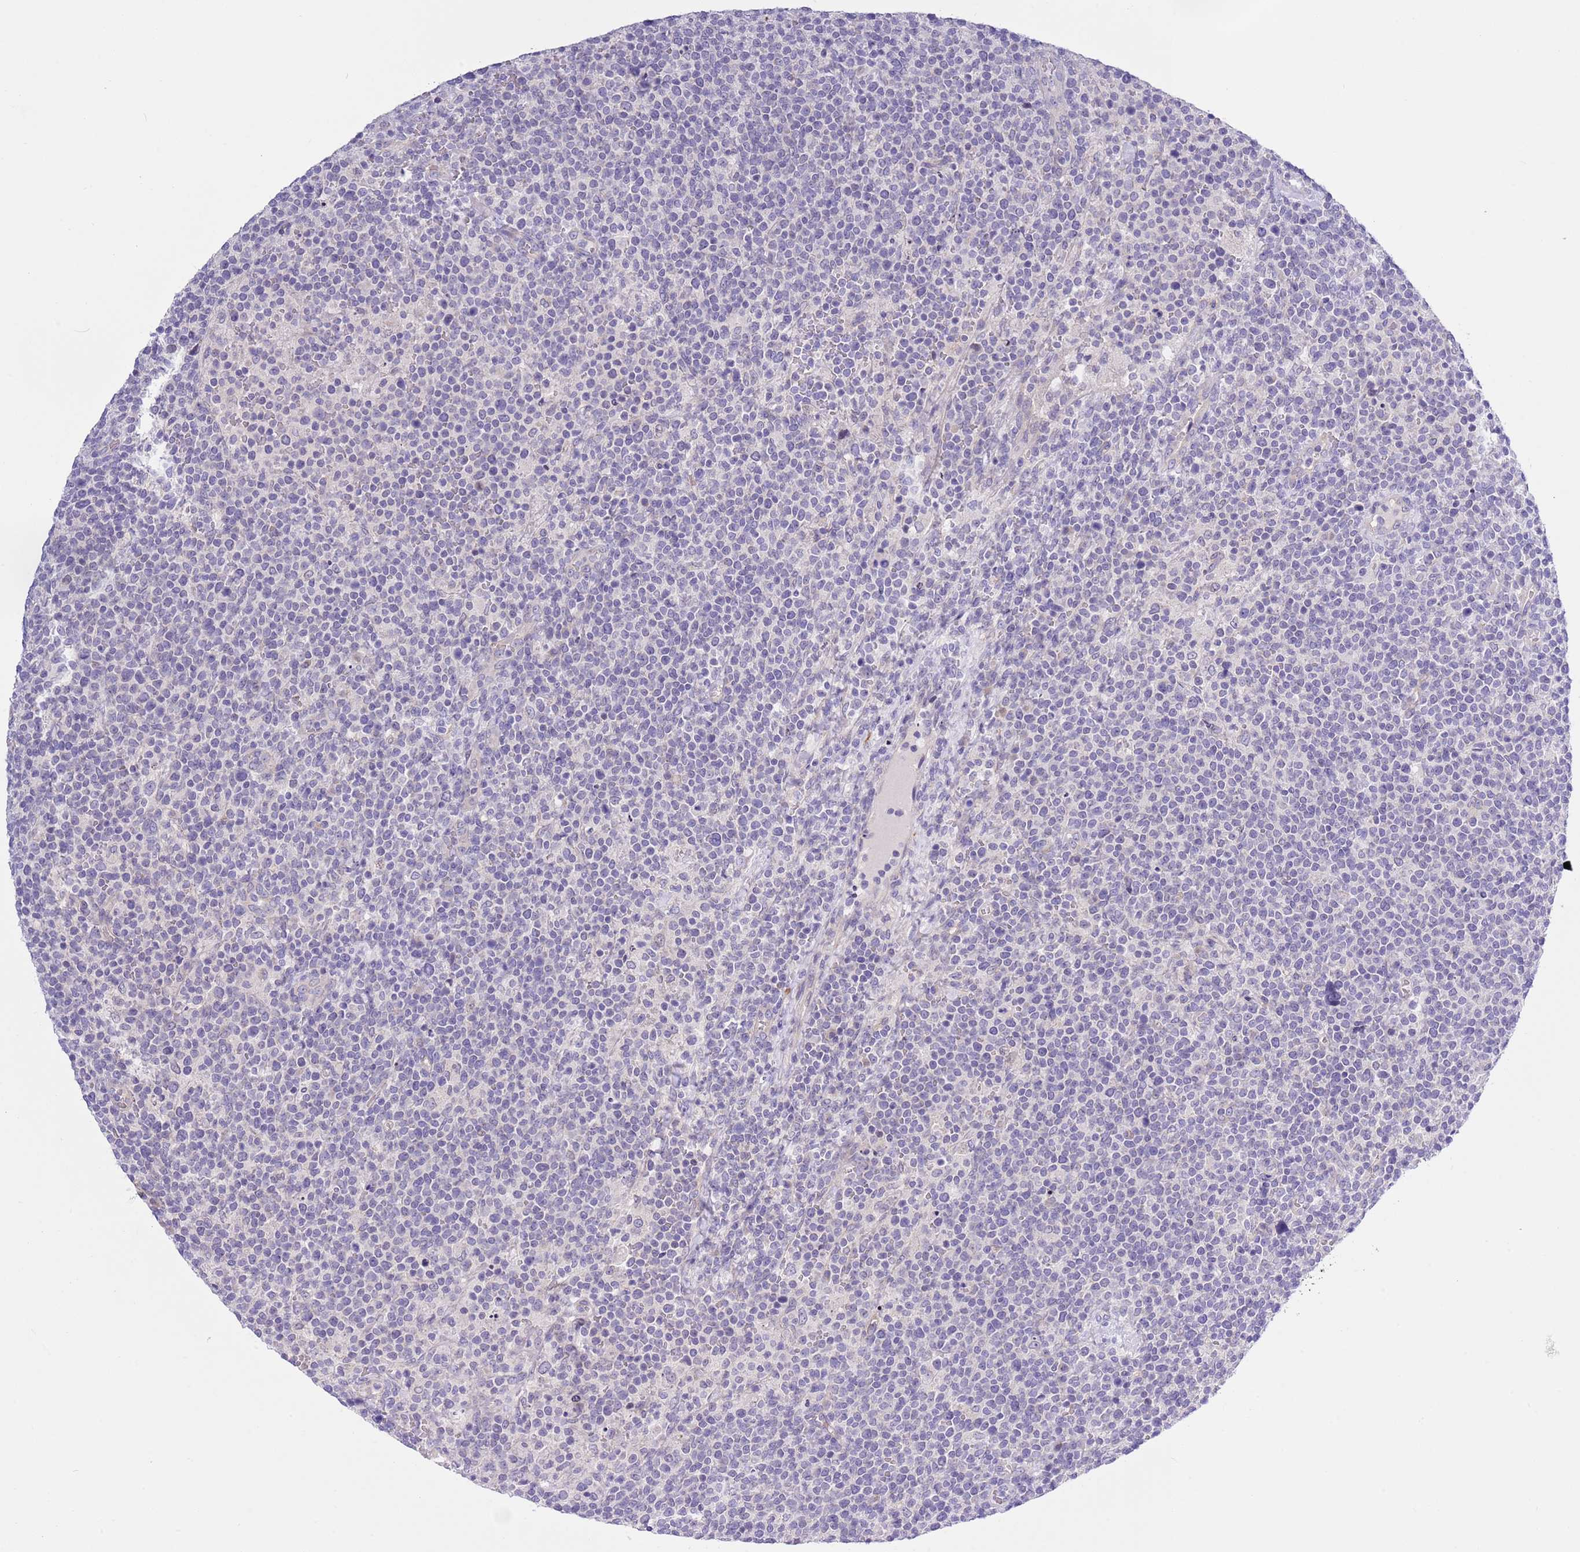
{"staining": {"intensity": "negative", "quantity": "none", "location": "none"}, "tissue": "lymphoma", "cell_type": "Tumor cells", "image_type": "cancer", "snomed": [{"axis": "morphology", "description": "Malignant lymphoma, non-Hodgkin's type, High grade"}, {"axis": "topography", "description": "Lymph node"}], "caption": "High-grade malignant lymphoma, non-Hodgkin's type stained for a protein using immunohistochemistry demonstrates no expression tumor cells.", "gene": "NET1", "patient": {"sex": "male", "age": 61}}